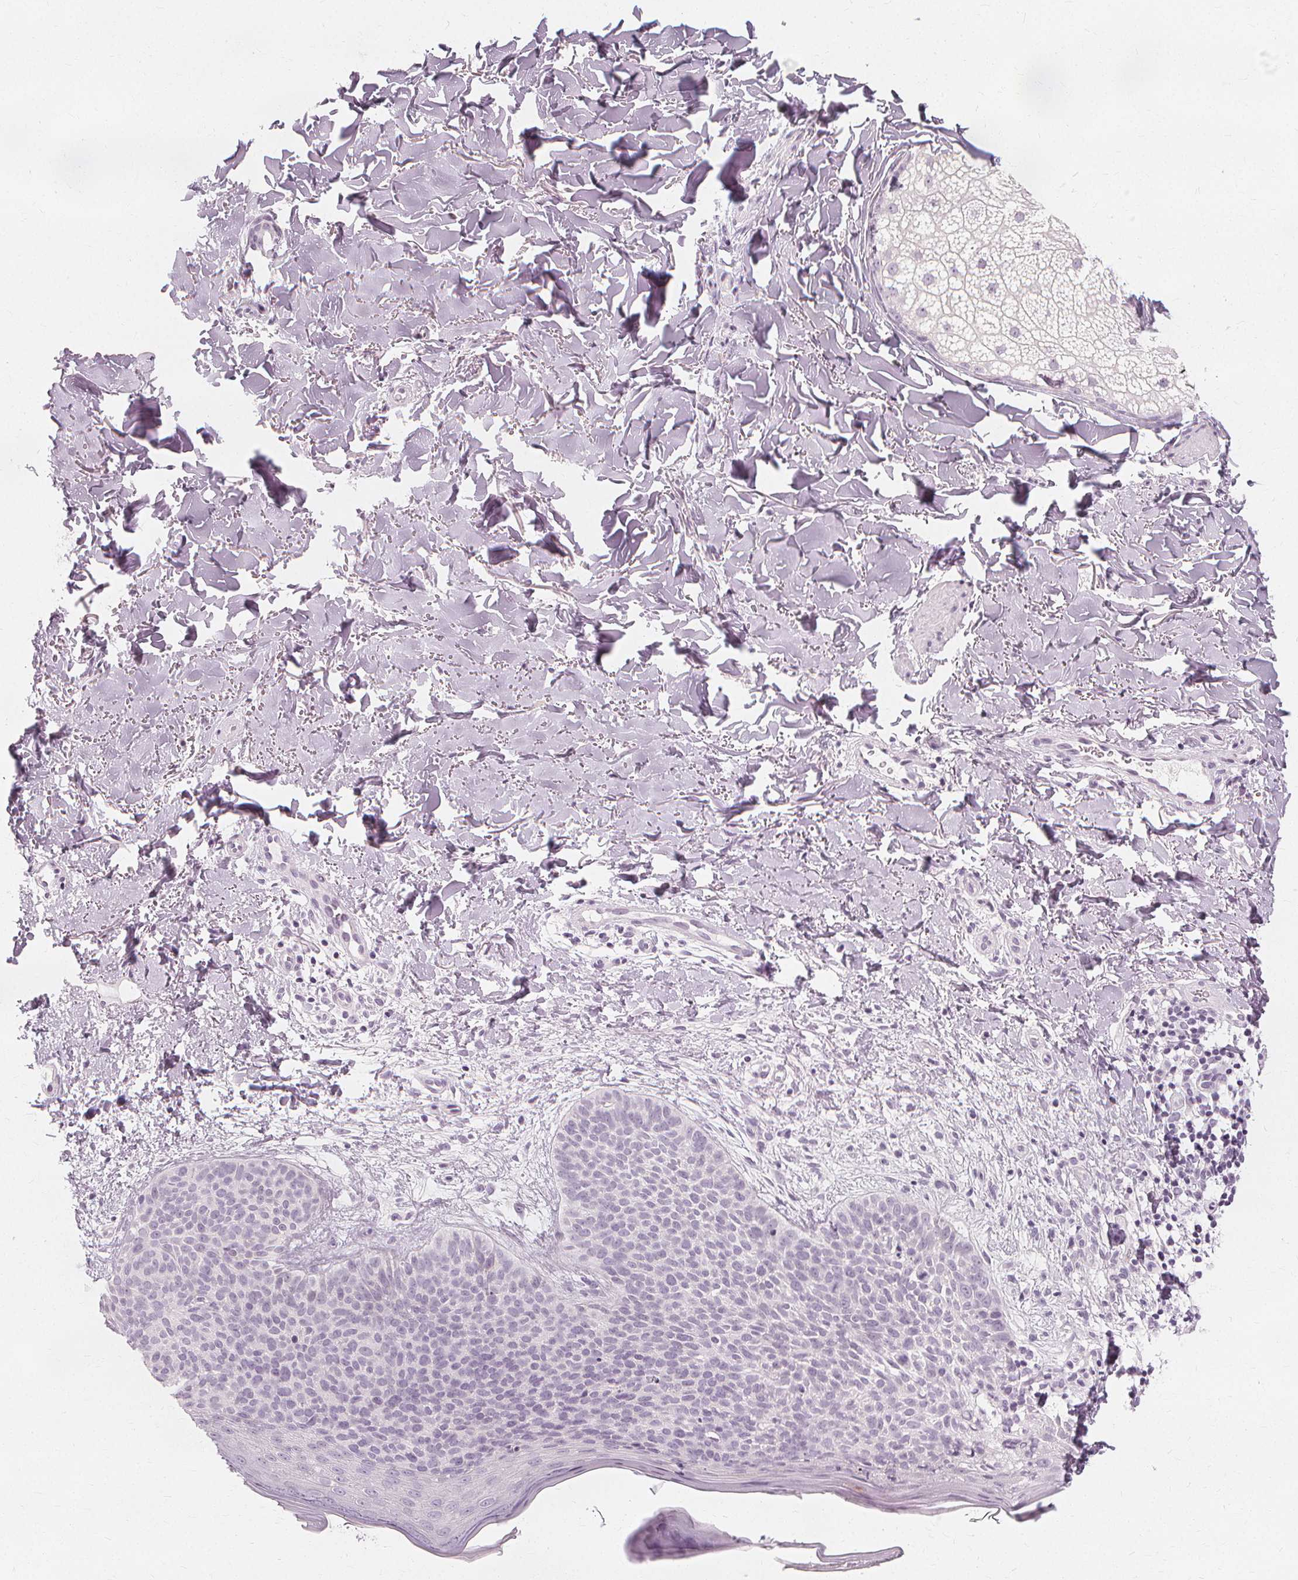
{"staining": {"intensity": "negative", "quantity": "none", "location": "none"}, "tissue": "skin cancer", "cell_type": "Tumor cells", "image_type": "cancer", "snomed": [{"axis": "morphology", "description": "Basal cell carcinoma"}, {"axis": "topography", "description": "Skin"}], "caption": "Tumor cells show no significant expression in skin cancer. (IHC, brightfield microscopy, high magnification).", "gene": "NXPE1", "patient": {"sex": "male", "age": 57}}